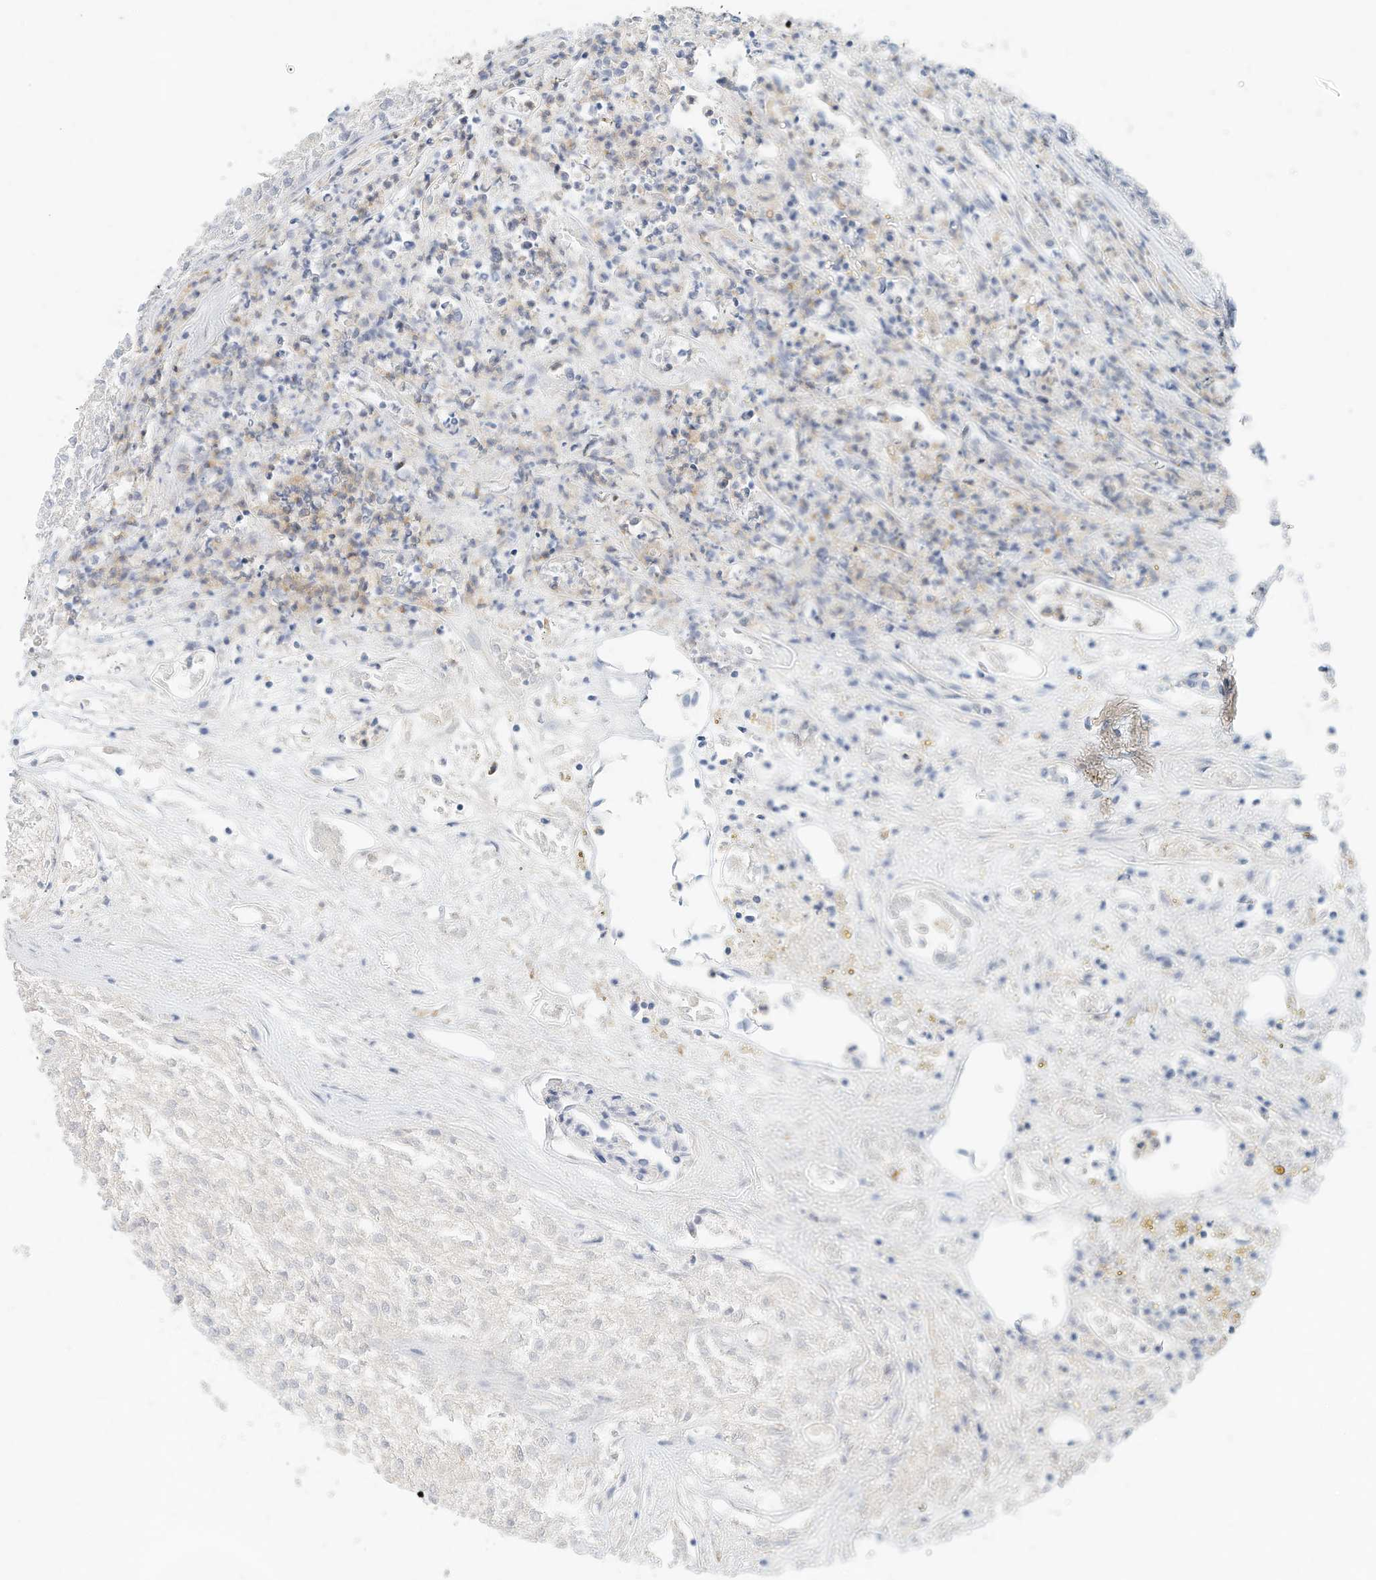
{"staining": {"intensity": "negative", "quantity": "none", "location": "none"}, "tissue": "renal cancer", "cell_type": "Tumor cells", "image_type": "cancer", "snomed": [{"axis": "morphology", "description": "Adenocarcinoma, NOS"}, {"axis": "topography", "description": "Kidney"}], "caption": "Immunohistochemistry histopathology image of neoplastic tissue: renal adenocarcinoma stained with DAB reveals no significant protein expression in tumor cells. (Immunohistochemistry (ihc), brightfield microscopy, high magnification).", "gene": "MICAL1", "patient": {"sex": "female", "age": 54}}